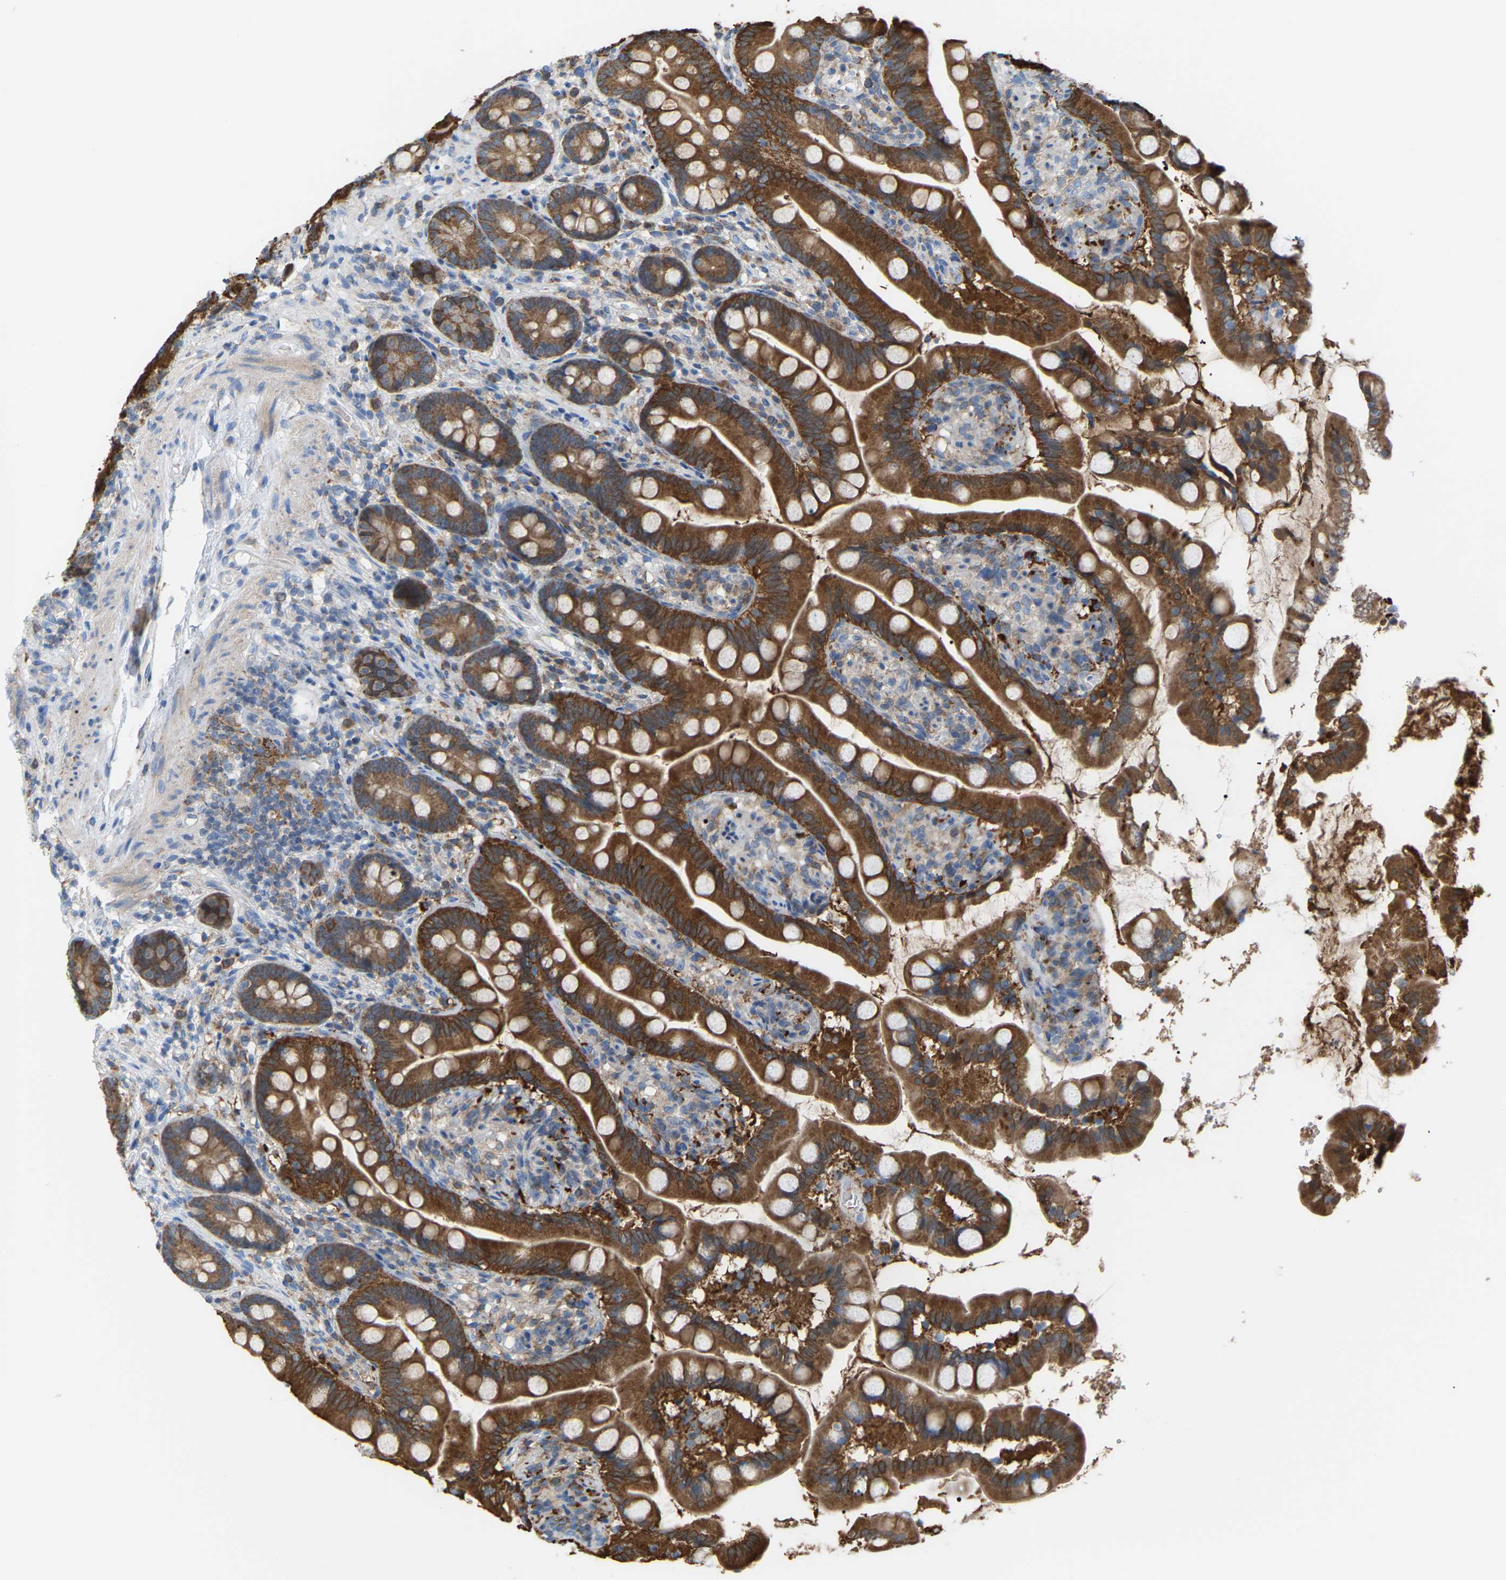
{"staining": {"intensity": "strong", "quantity": ">75%", "location": "cytoplasmic/membranous"}, "tissue": "small intestine", "cell_type": "Glandular cells", "image_type": "normal", "snomed": [{"axis": "morphology", "description": "Normal tissue, NOS"}, {"axis": "topography", "description": "Small intestine"}], "caption": "Human small intestine stained for a protein (brown) reveals strong cytoplasmic/membranous positive staining in approximately >75% of glandular cells.", "gene": "CROT", "patient": {"sex": "female", "age": 56}}